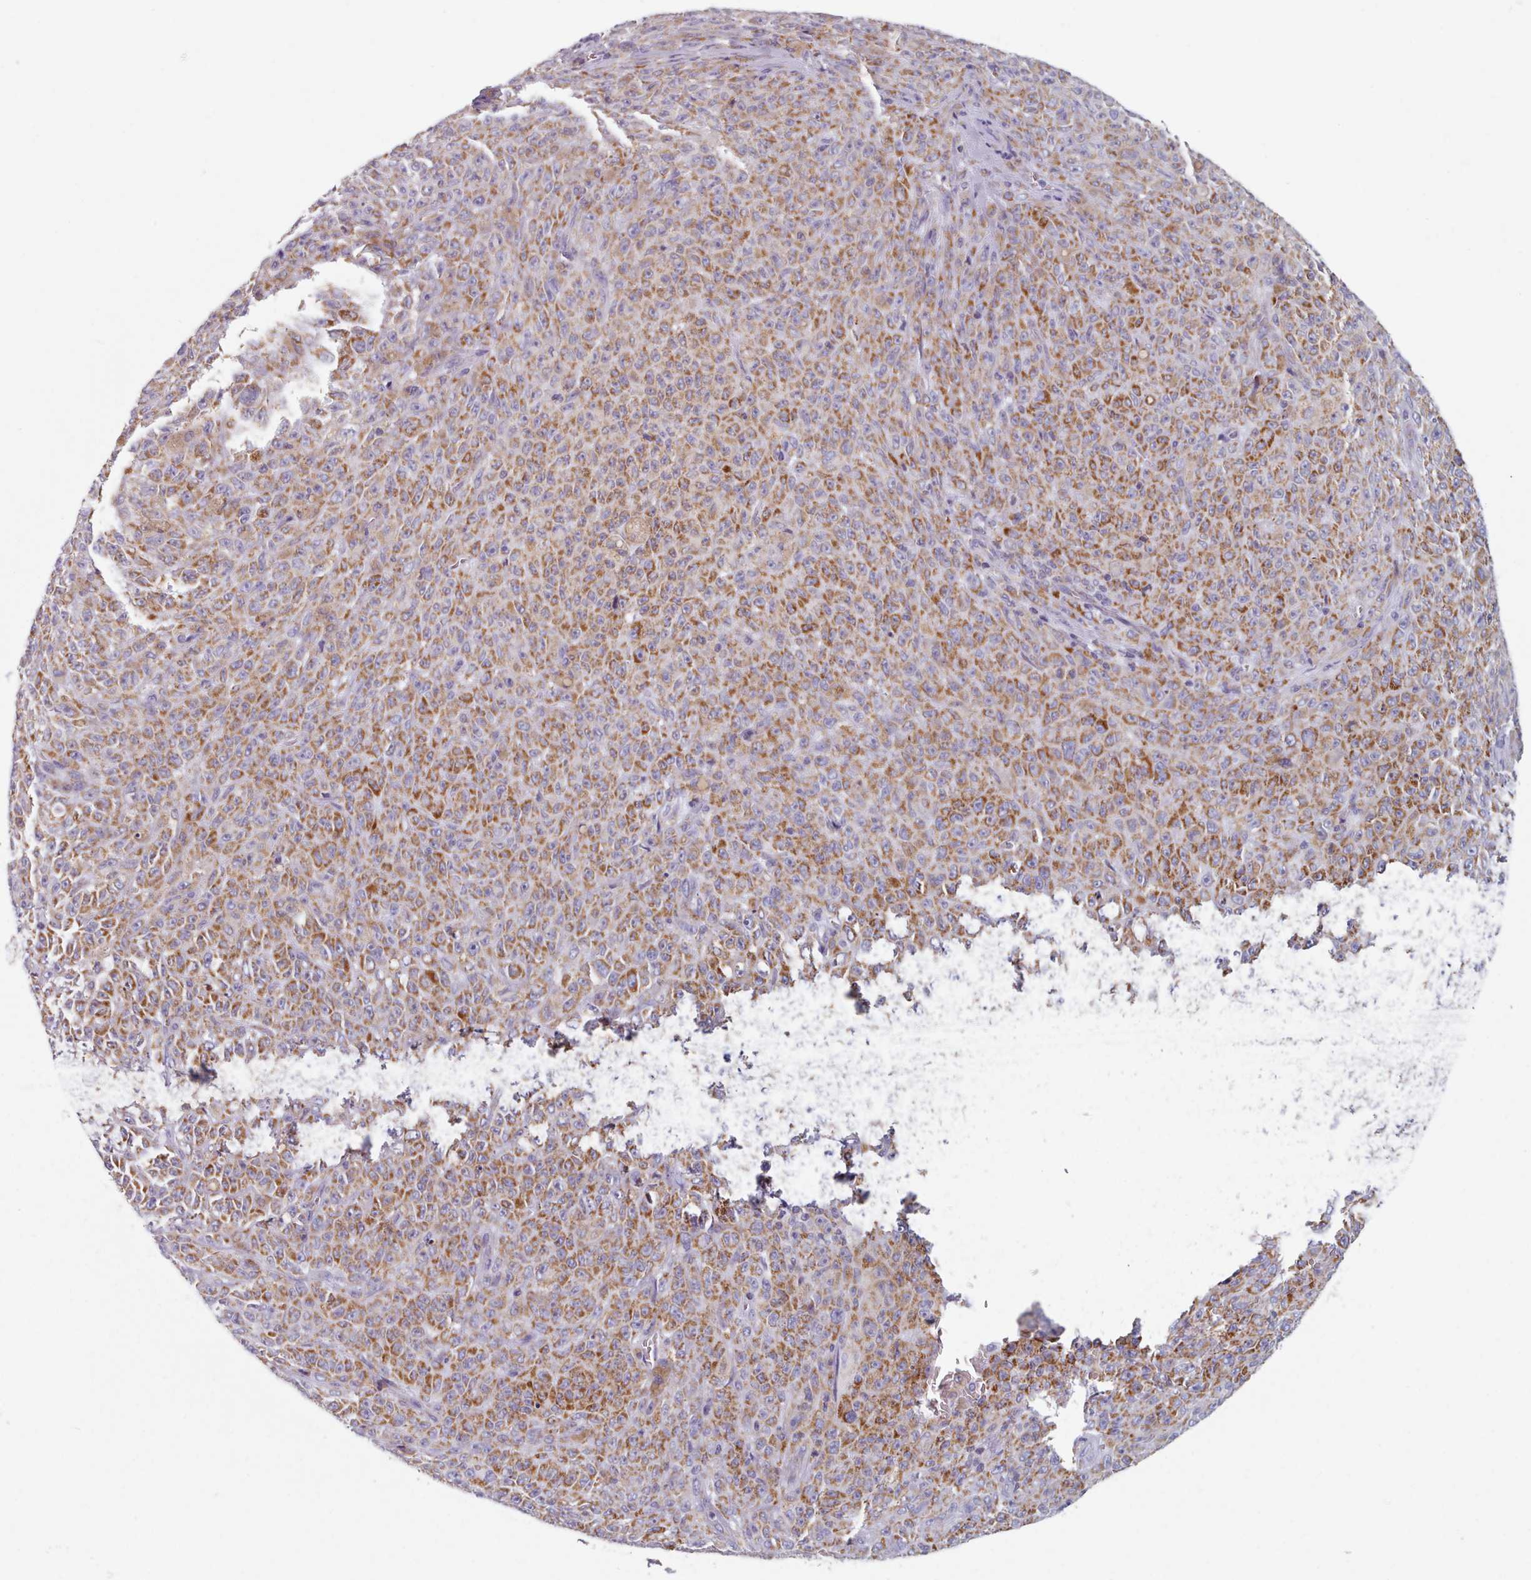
{"staining": {"intensity": "moderate", "quantity": ">75%", "location": "cytoplasmic/membranous"}, "tissue": "melanoma", "cell_type": "Tumor cells", "image_type": "cancer", "snomed": [{"axis": "morphology", "description": "Malignant melanoma, NOS"}, {"axis": "topography", "description": "Skin"}], "caption": "Immunohistochemical staining of human malignant melanoma displays moderate cytoplasmic/membranous protein expression in approximately >75% of tumor cells. Ihc stains the protein of interest in brown and the nuclei are stained blue.", "gene": "FAM170B", "patient": {"sex": "female", "age": 82}}